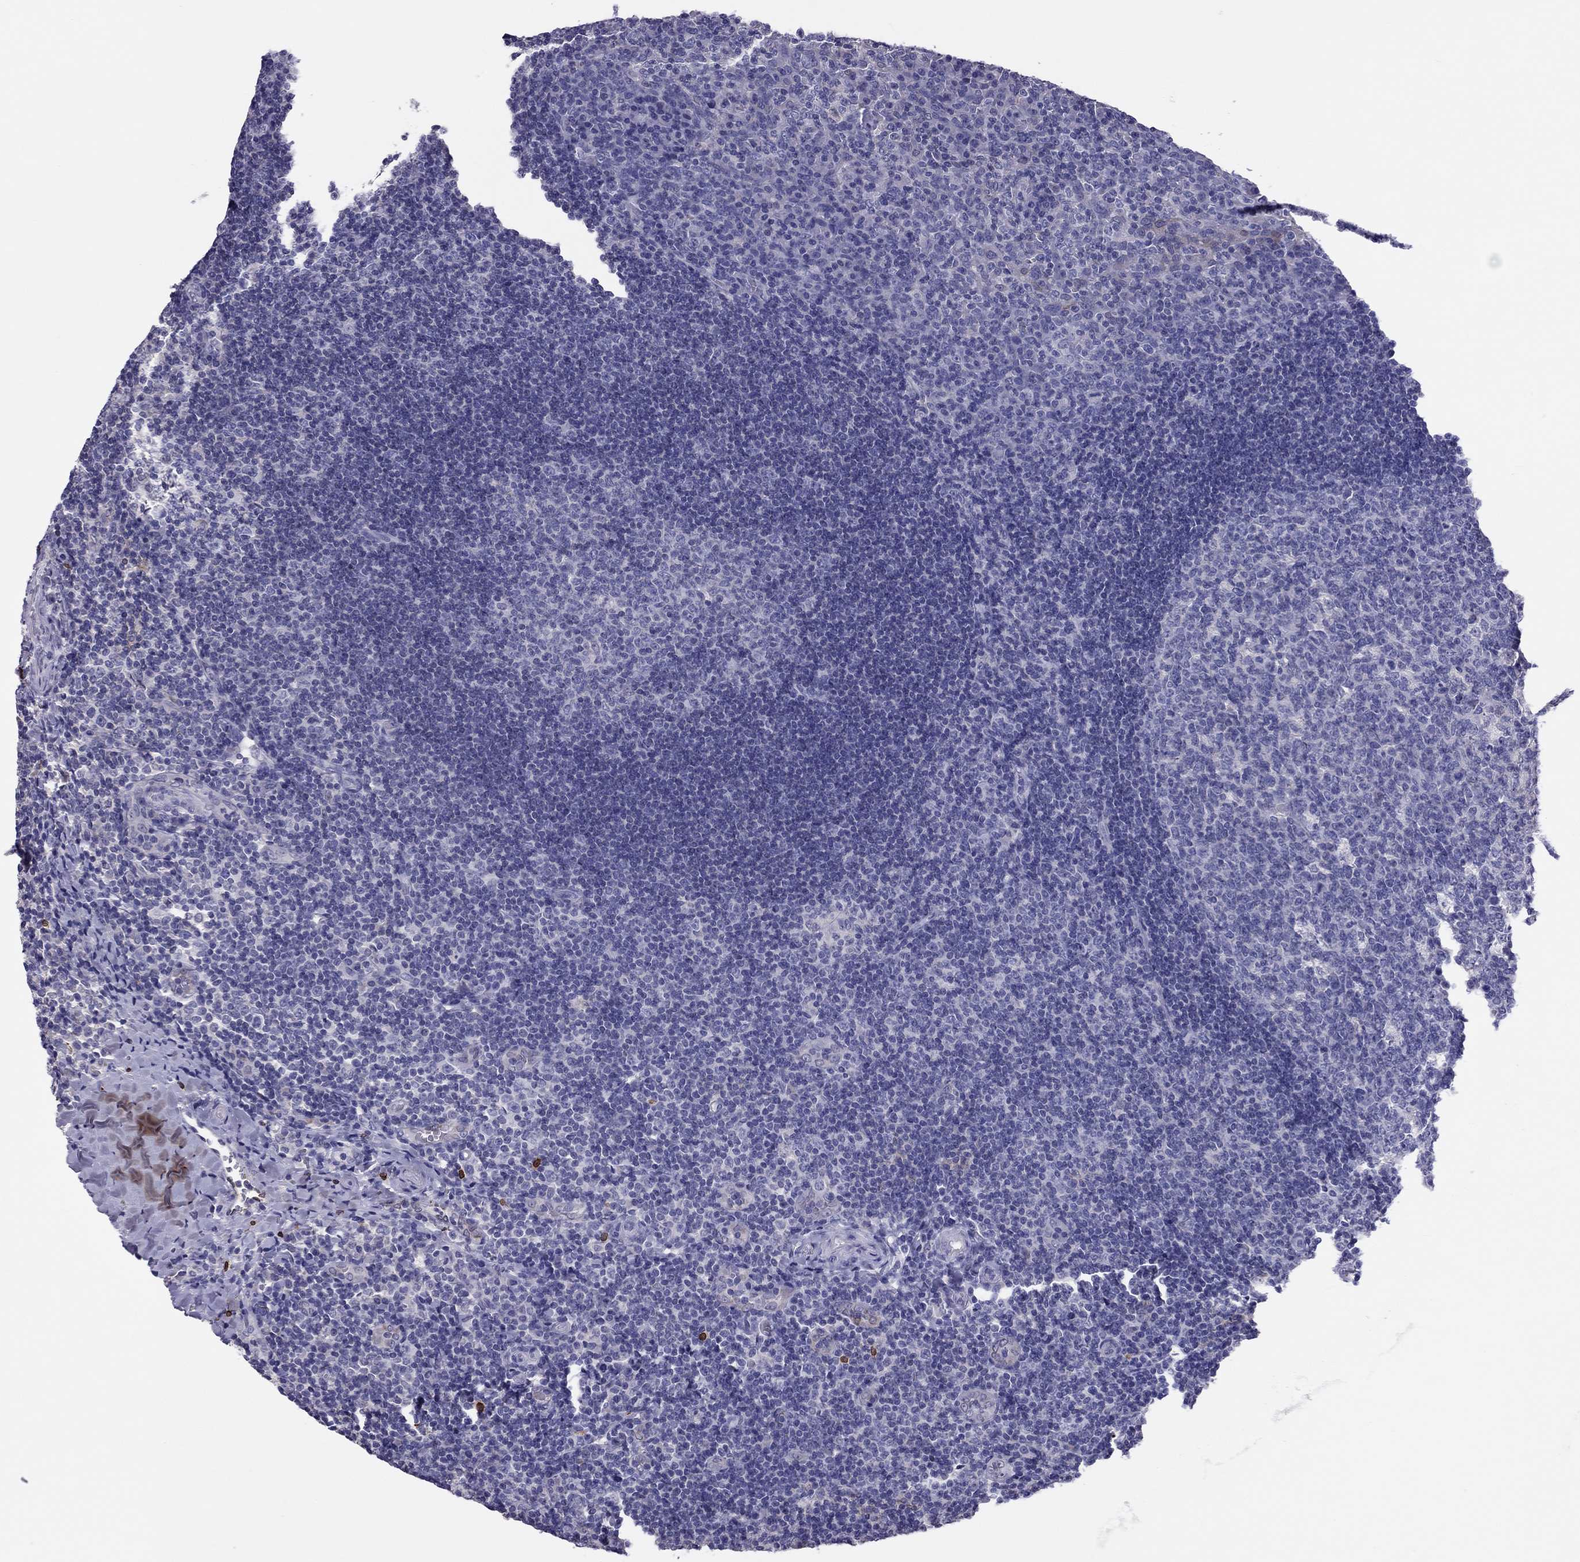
{"staining": {"intensity": "negative", "quantity": "none", "location": "none"}, "tissue": "tonsil", "cell_type": "Germinal center cells", "image_type": "normal", "snomed": [{"axis": "morphology", "description": "Normal tissue, NOS"}, {"axis": "topography", "description": "Tonsil"}], "caption": "Immunohistochemistry (IHC) image of benign tonsil: human tonsil stained with DAB exhibits no significant protein expression in germinal center cells.", "gene": "ADORA2A", "patient": {"sex": "male", "age": 17}}